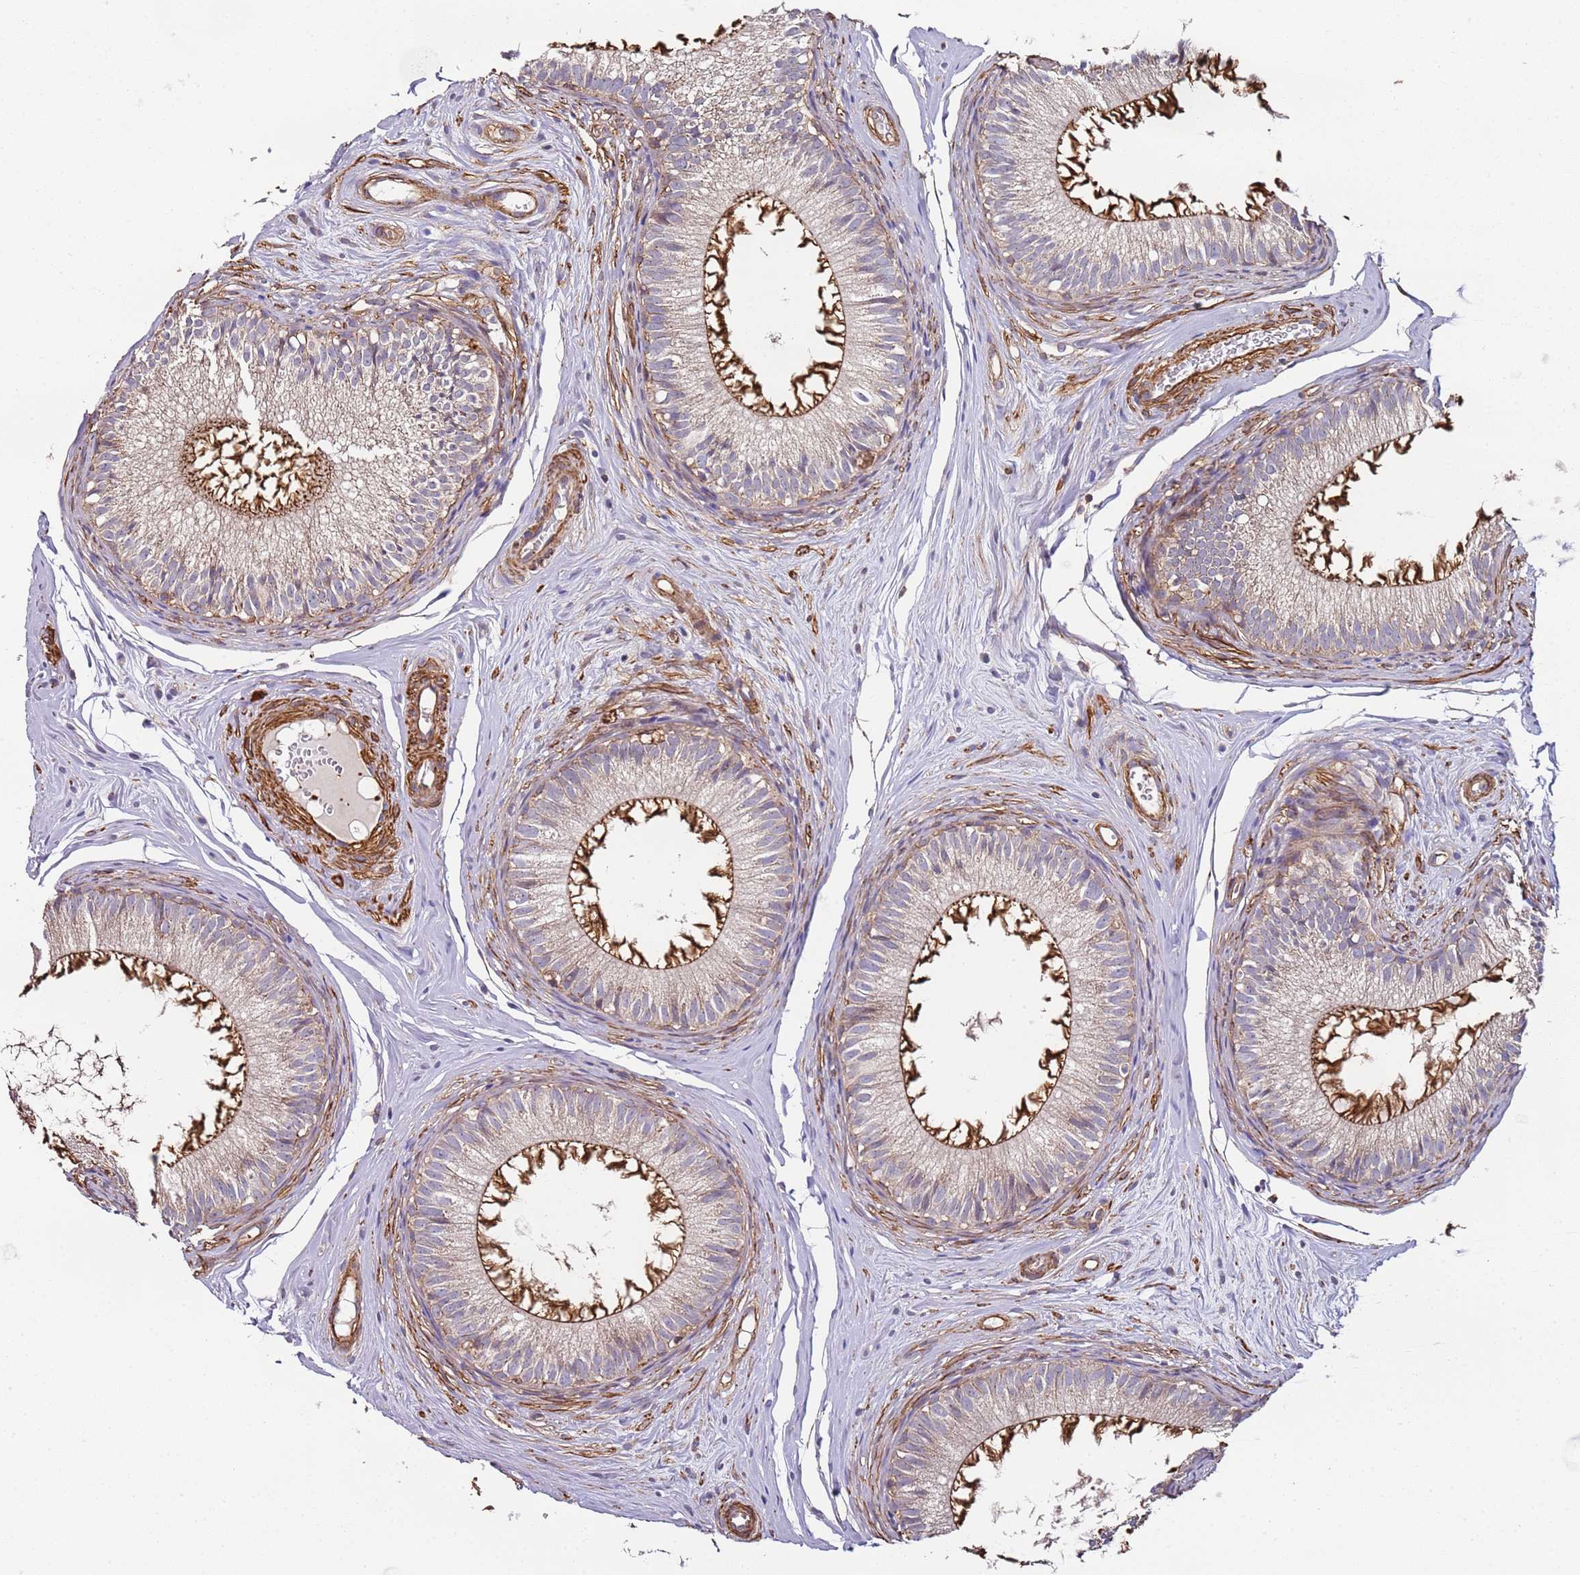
{"staining": {"intensity": "strong", "quantity": "<25%", "location": "cytoplasmic/membranous"}, "tissue": "epididymis", "cell_type": "Glandular cells", "image_type": "normal", "snomed": [{"axis": "morphology", "description": "Normal tissue, NOS"}, {"axis": "topography", "description": "Epididymis"}], "caption": "Immunohistochemistry (DAB (3,3'-diaminobenzidine)) staining of normal human epididymis displays strong cytoplasmic/membranous protein staining in about <25% of glandular cells.", "gene": "CYP2U1", "patient": {"sex": "male", "age": 34}}